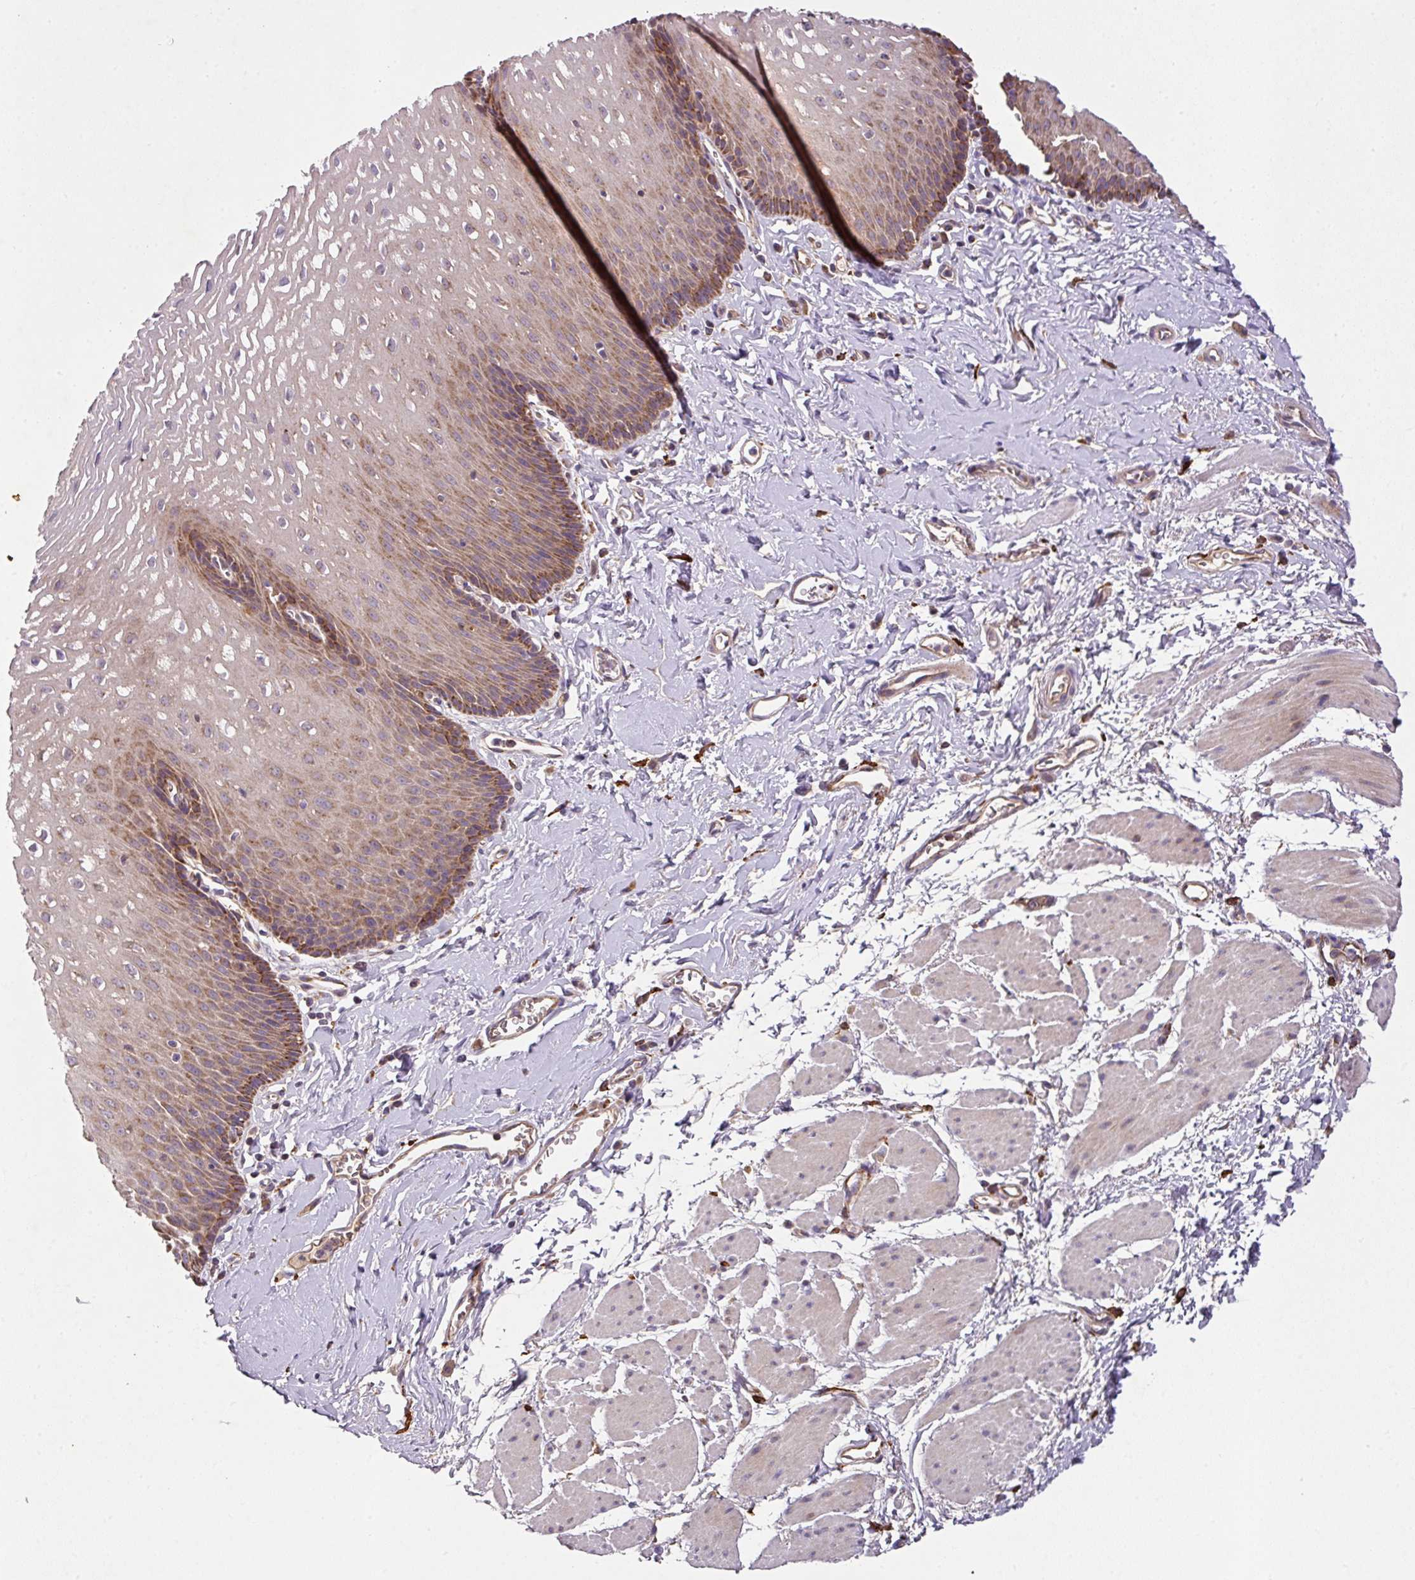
{"staining": {"intensity": "strong", "quantity": ">75%", "location": "cytoplasmic/membranous"}, "tissue": "esophagus", "cell_type": "Squamous epithelial cells", "image_type": "normal", "snomed": [{"axis": "morphology", "description": "Normal tissue, NOS"}, {"axis": "topography", "description": "Esophagus"}], "caption": "The micrograph displays a brown stain indicating the presence of a protein in the cytoplasmic/membranous of squamous epithelial cells in esophagus. Nuclei are stained in blue.", "gene": "ZNF513", "patient": {"sex": "male", "age": 70}}